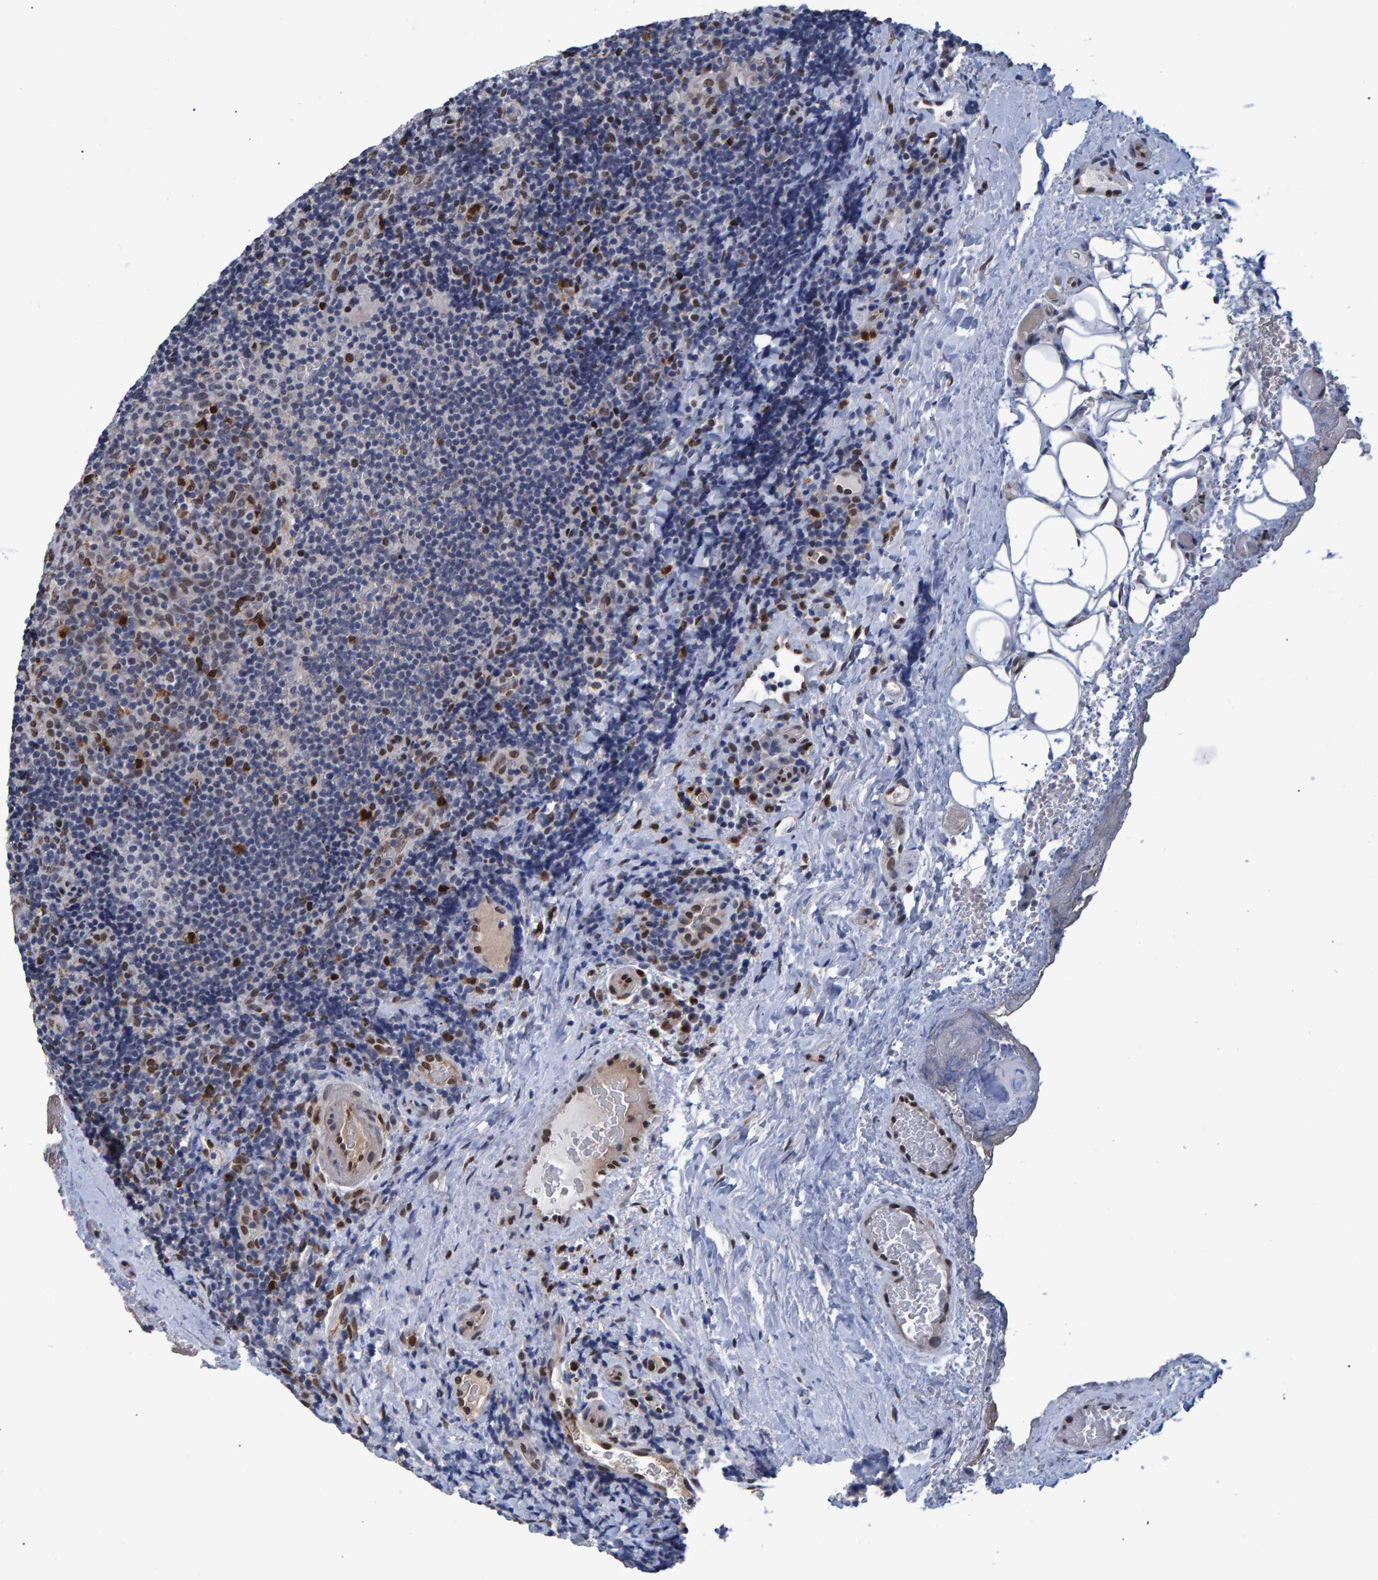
{"staining": {"intensity": "weak", "quantity": "<25%", "location": "nuclear"}, "tissue": "lymphoma", "cell_type": "Tumor cells", "image_type": "cancer", "snomed": [{"axis": "morphology", "description": "Malignant lymphoma, non-Hodgkin's type, High grade"}, {"axis": "topography", "description": "Tonsil"}], "caption": "A micrograph of lymphoma stained for a protein demonstrates no brown staining in tumor cells.", "gene": "QKI", "patient": {"sex": "female", "age": 36}}